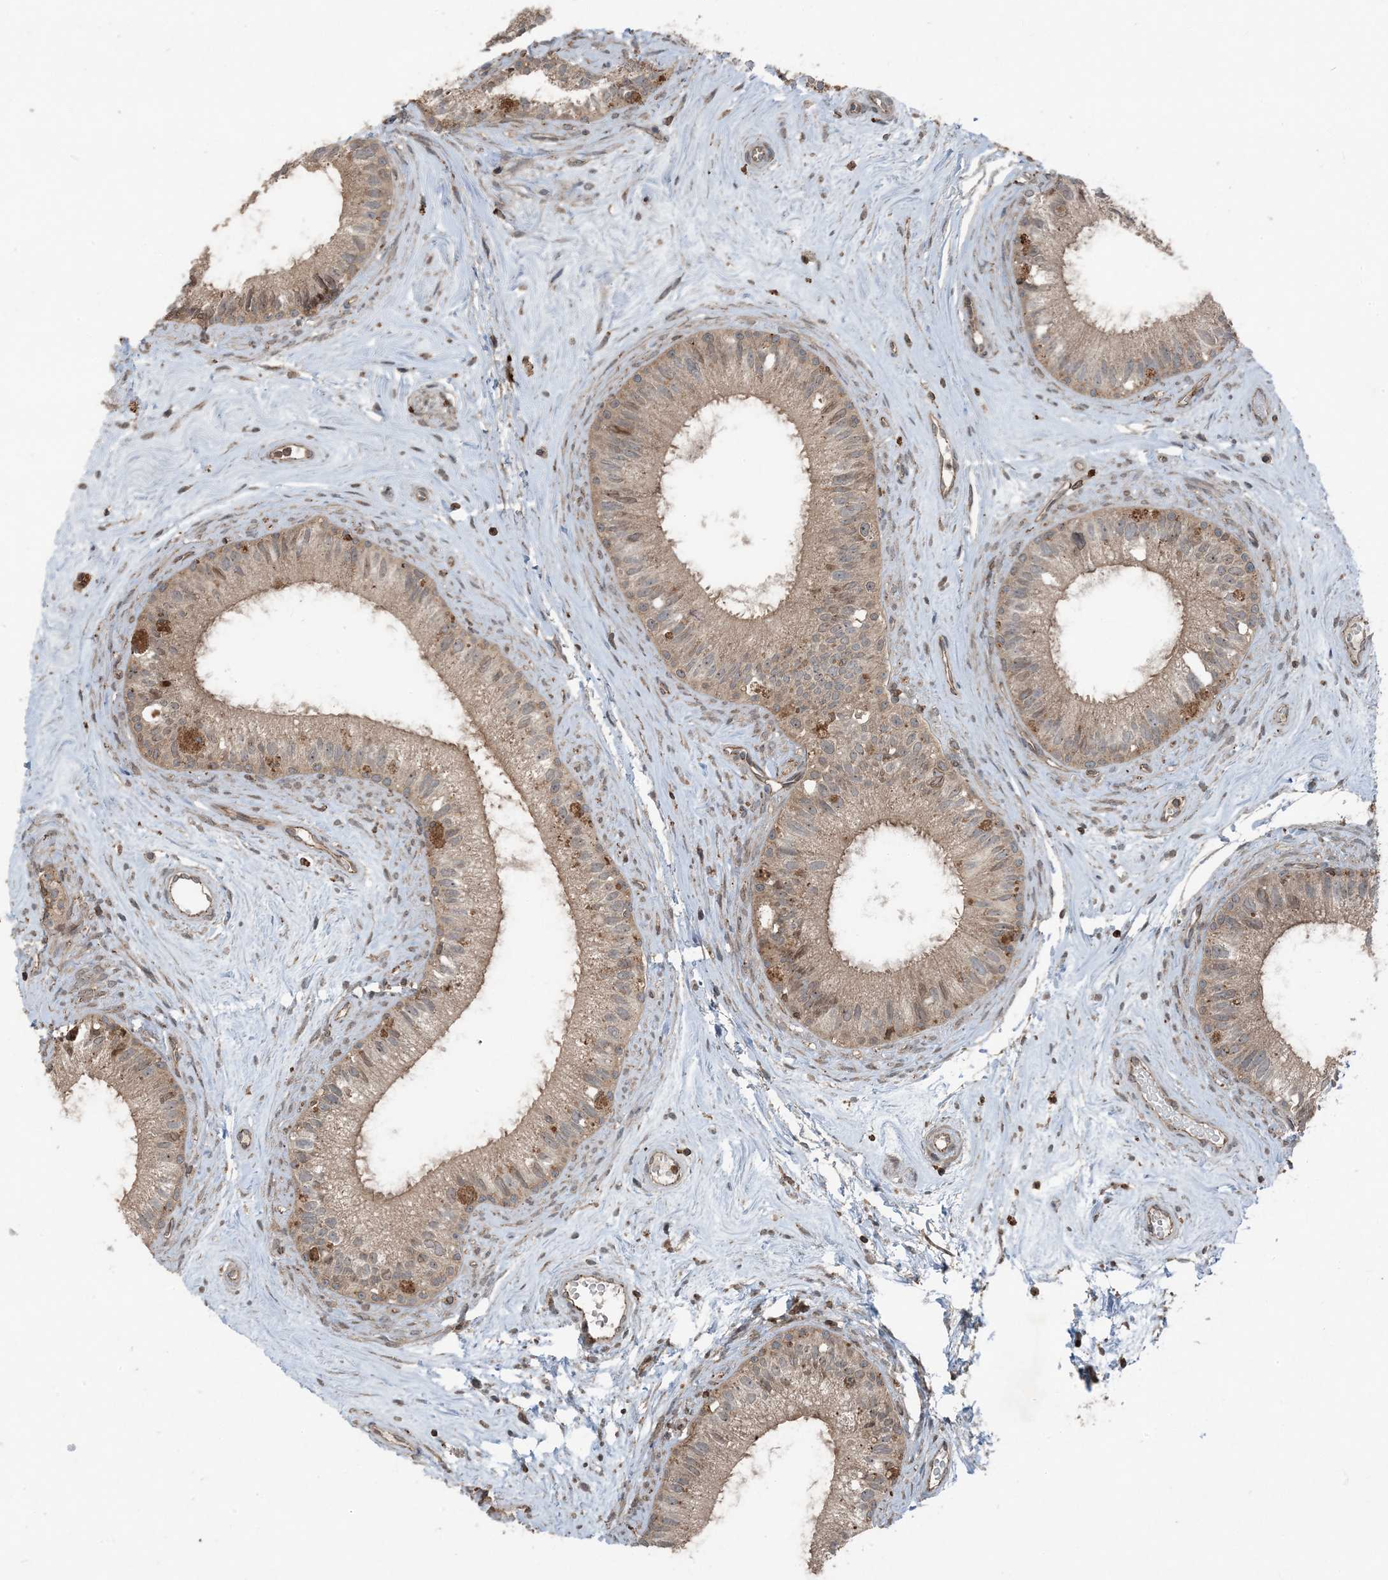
{"staining": {"intensity": "moderate", "quantity": "25%-75%", "location": "cytoplasmic/membranous"}, "tissue": "epididymis", "cell_type": "Glandular cells", "image_type": "normal", "snomed": [{"axis": "morphology", "description": "Normal tissue, NOS"}, {"axis": "topography", "description": "Epididymis"}], "caption": "Brown immunohistochemical staining in normal epididymis reveals moderate cytoplasmic/membranous expression in about 25%-75% of glandular cells.", "gene": "ZFAND2B", "patient": {"sex": "male", "age": 71}}